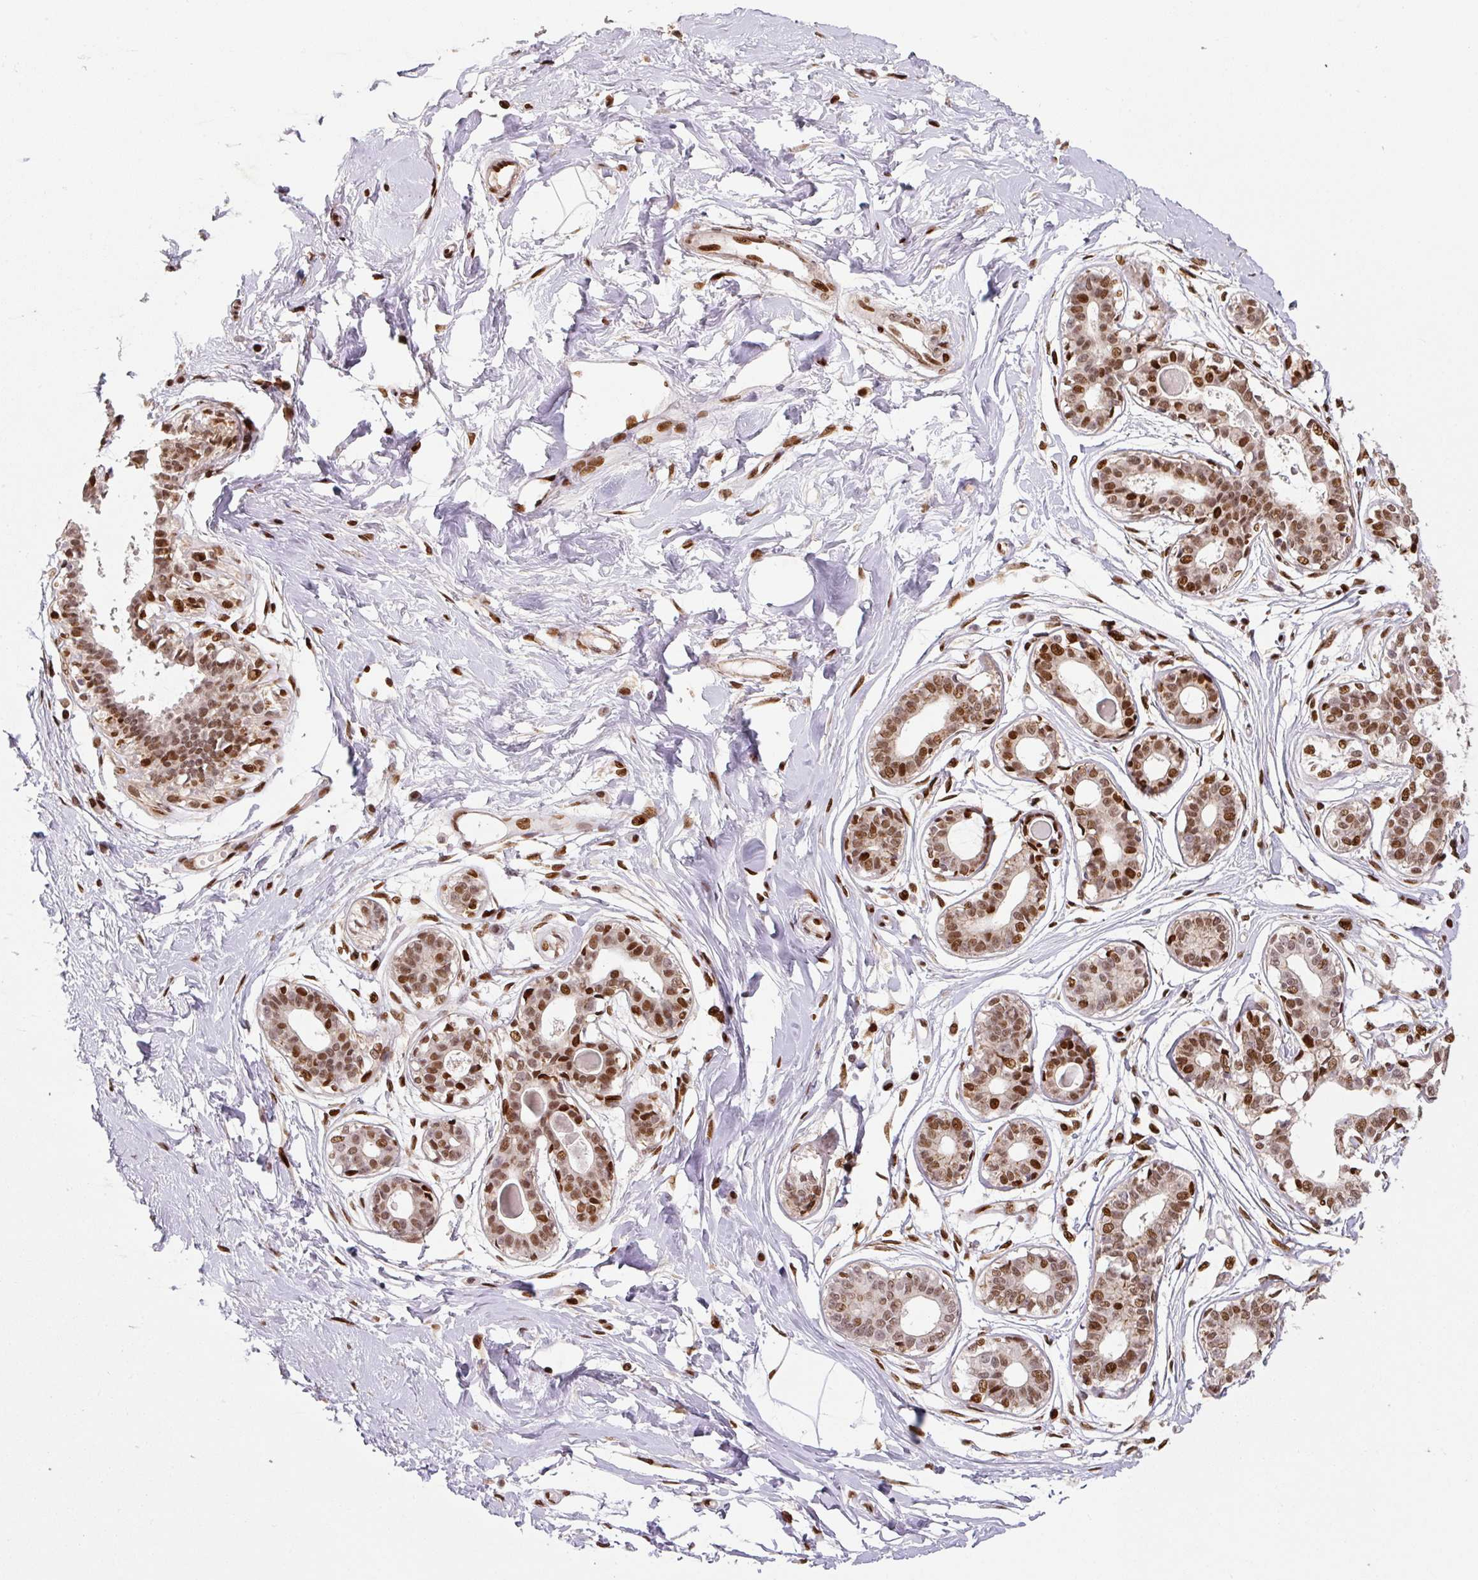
{"staining": {"intensity": "moderate", "quantity": ">75%", "location": "nuclear"}, "tissue": "breast", "cell_type": "Adipocytes", "image_type": "normal", "snomed": [{"axis": "morphology", "description": "Normal tissue, NOS"}, {"axis": "topography", "description": "Breast"}], "caption": "This is an image of immunohistochemistry (IHC) staining of normal breast, which shows moderate expression in the nuclear of adipocytes.", "gene": "PYDC2", "patient": {"sex": "female", "age": 45}}